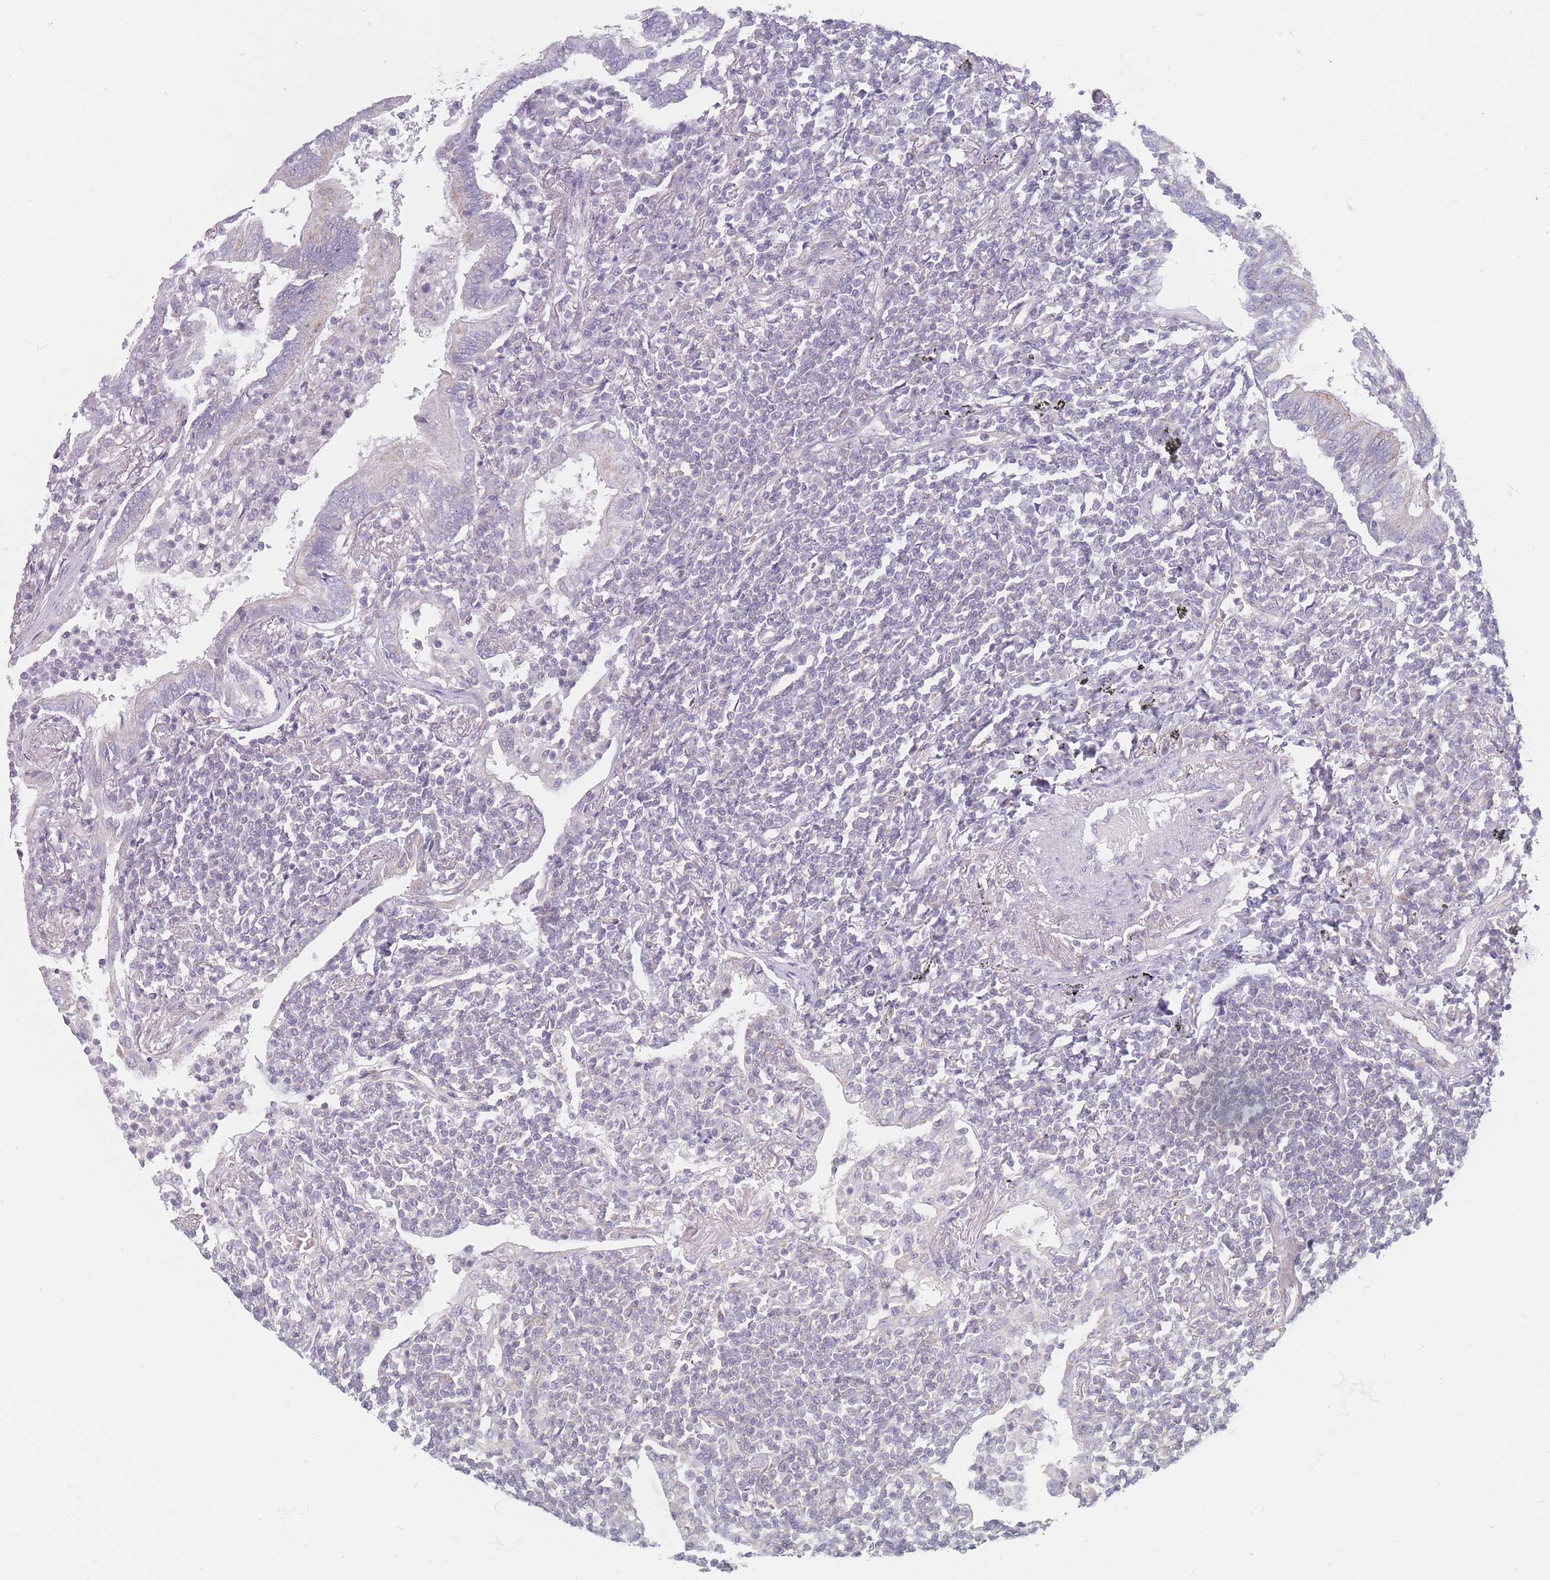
{"staining": {"intensity": "negative", "quantity": "none", "location": "none"}, "tissue": "lymphoma", "cell_type": "Tumor cells", "image_type": "cancer", "snomed": [{"axis": "morphology", "description": "Malignant lymphoma, non-Hodgkin's type, Low grade"}, {"axis": "topography", "description": "Lung"}], "caption": "Immunohistochemical staining of malignant lymphoma, non-Hodgkin's type (low-grade) displays no significant staining in tumor cells. (DAB IHC, high magnification).", "gene": "MAP1S", "patient": {"sex": "female", "age": 71}}